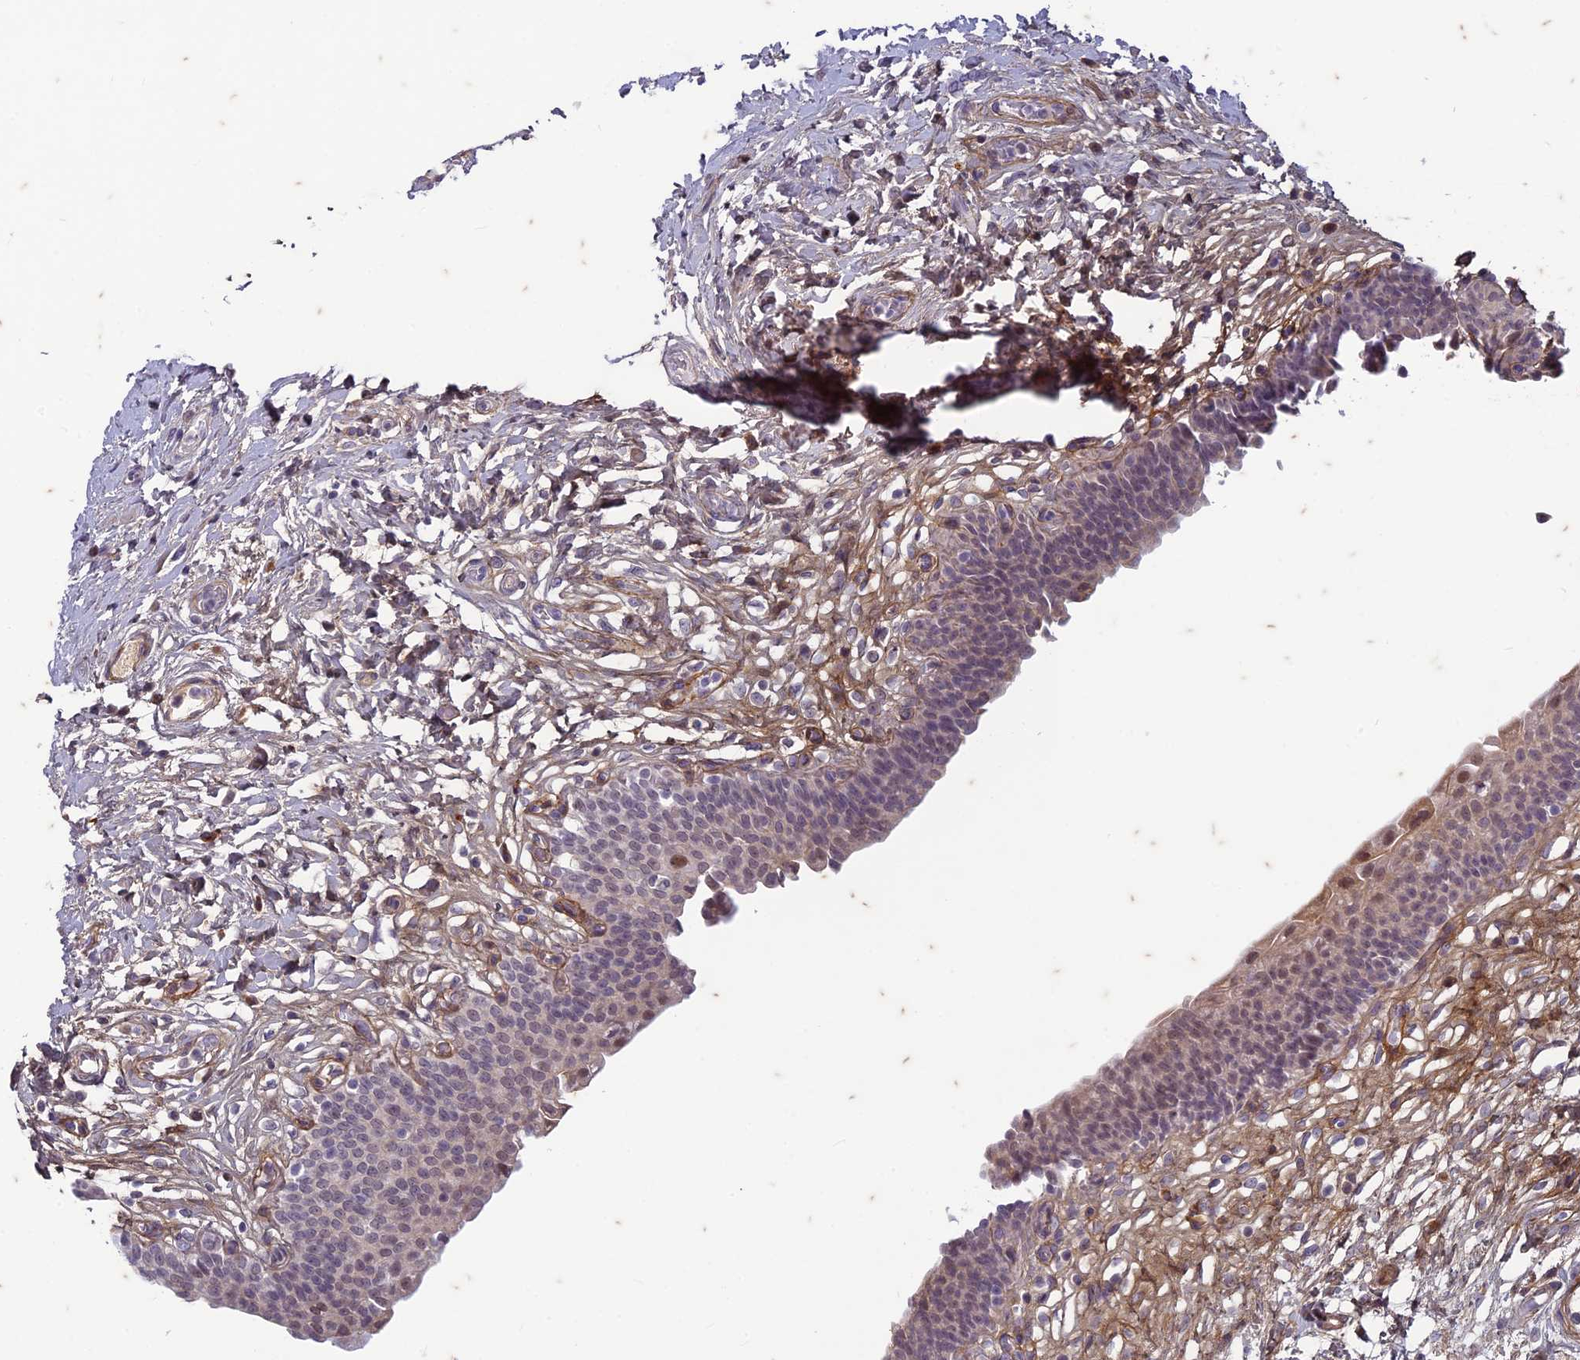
{"staining": {"intensity": "moderate", "quantity": "<25%", "location": "nuclear"}, "tissue": "urinary bladder", "cell_type": "Urothelial cells", "image_type": "normal", "snomed": [{"axis": "morphology", "description": "Normal tissue, NOS"}, {"axis": "topography", "description": "Urinary bladder"}], "caption": "The image shows immunohistochemical staining of benign urinary bladder. There is moderate nuclear positivity is appreciated in about <25% of urothelial cells.", "gene": "PABPN1L", "patient": {"sex": "male", "age": 83}}